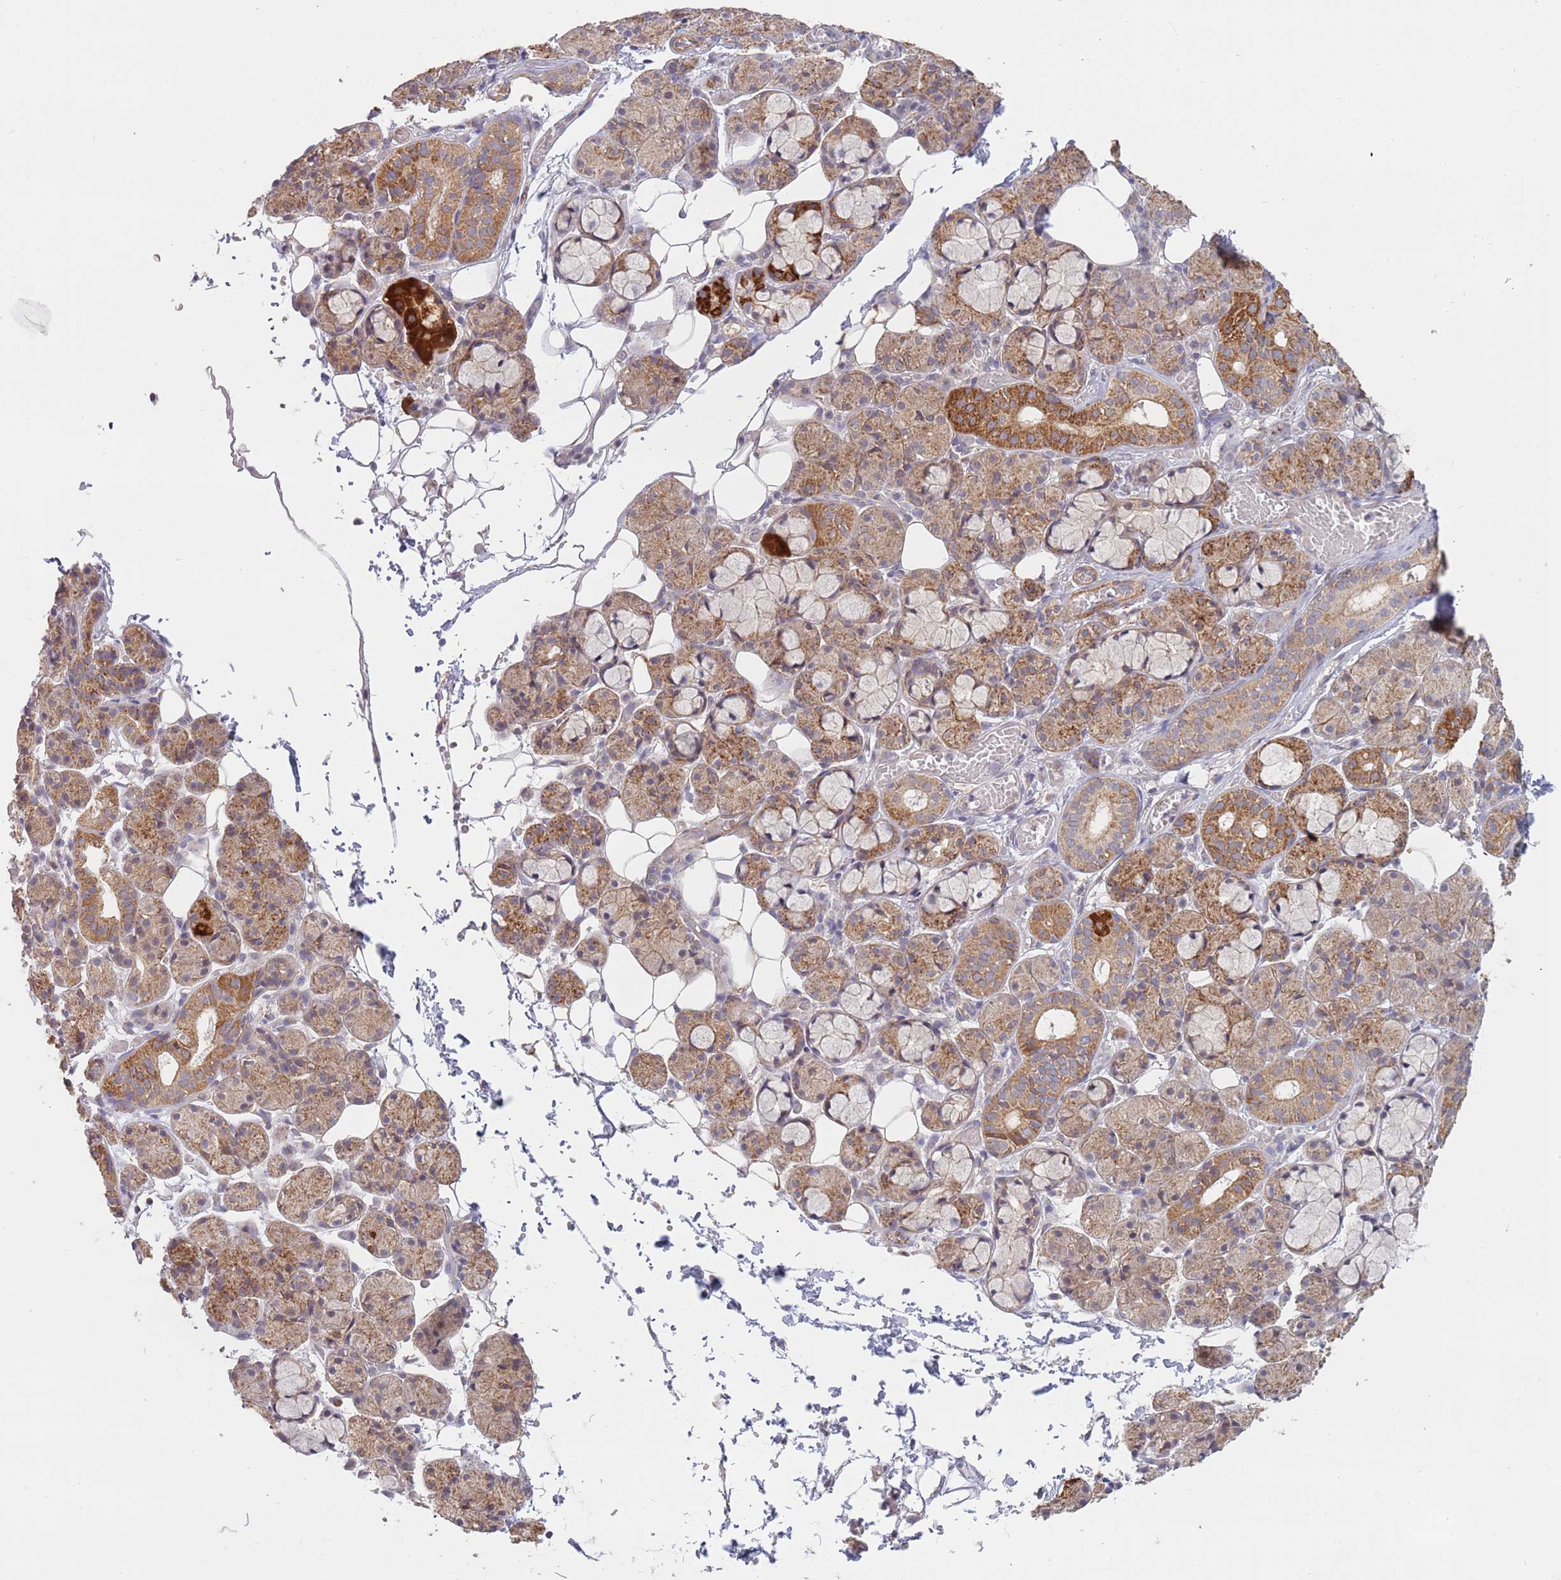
{"staining": {"intensity": "strong", "quantity": ">75%", "location": "cytoplasmic/membranous,nuclear"}, "tissue": "salivary gland", "cell_type": "Glandular cells", "image_type": "normal", "snomed": [{"axis": "morphology", "description": "Normal tissue, NOS"}, {"axis": "topography", "description": "Salivary gland"}], "caption": "Benign salivary gland was stained to show a protein in brown. There is high levels of strong cytoplasmic/membranous,nuclear positivity in about >75% of glandular cells. (Stains: DAB in brown, nuclei in blue, Microscopy: brightfield microscopy at high magnification).", "gene": "UQCC3", "patient": {"sex": "male", "age": 63}}